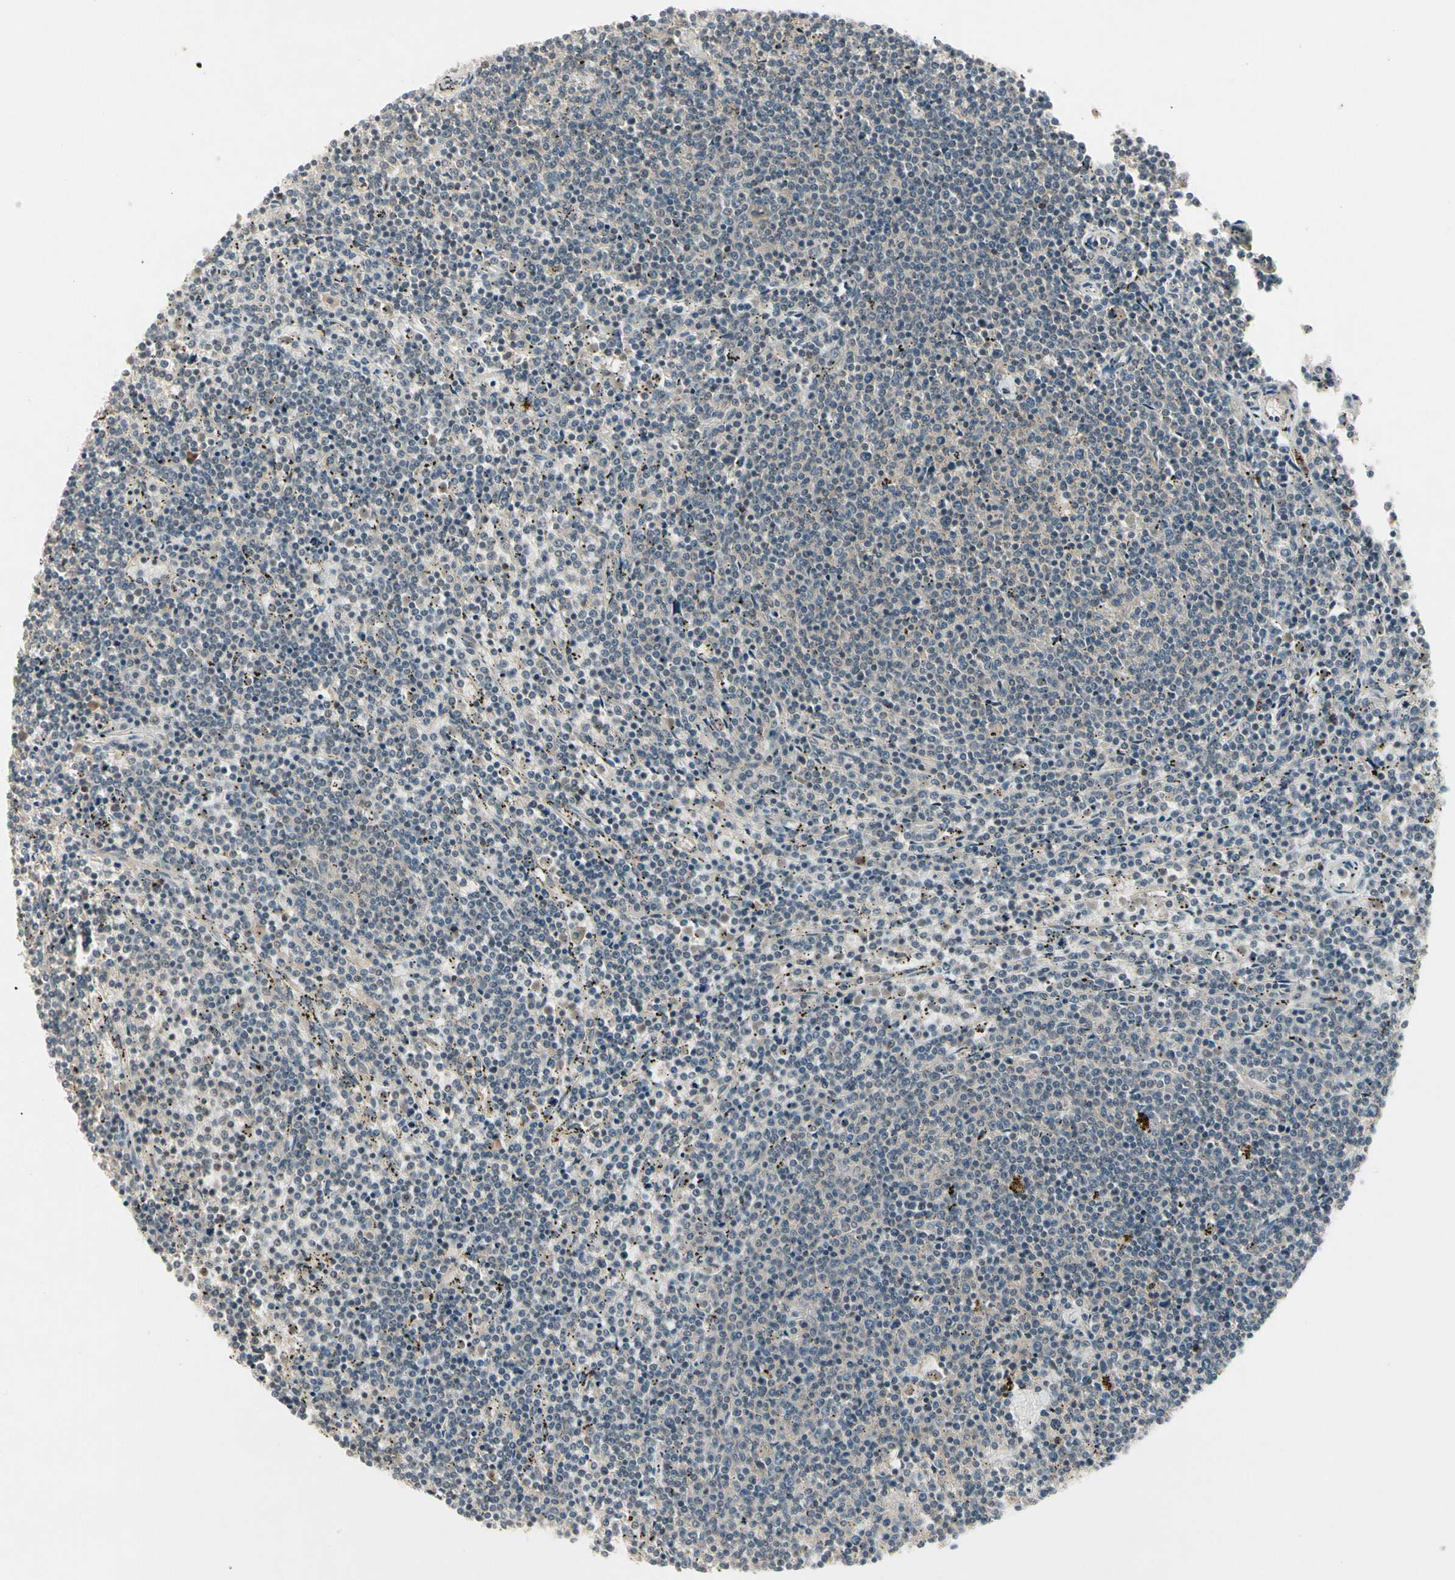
{"staining": {"intensity": "negative", "quantity": "none", "location": "none"}, "tissue": "lymphoma", "cell_type": "Tumor cells", "image_type": "cancer", "snomed": [{"axis": "morphology", "description": "Malignant lymphoma, non-Hodgkin's type, Low grade"}, {"axis": "topography", "description": "Spleen"}], "caption": "Protein analysis of malignant lymphoma, non-Hodgkin's type (low-grade) demonstrates no significant expression in tumor cells.", "gene": "CCL4", "patient": {"sex": "female", "age": 50}}